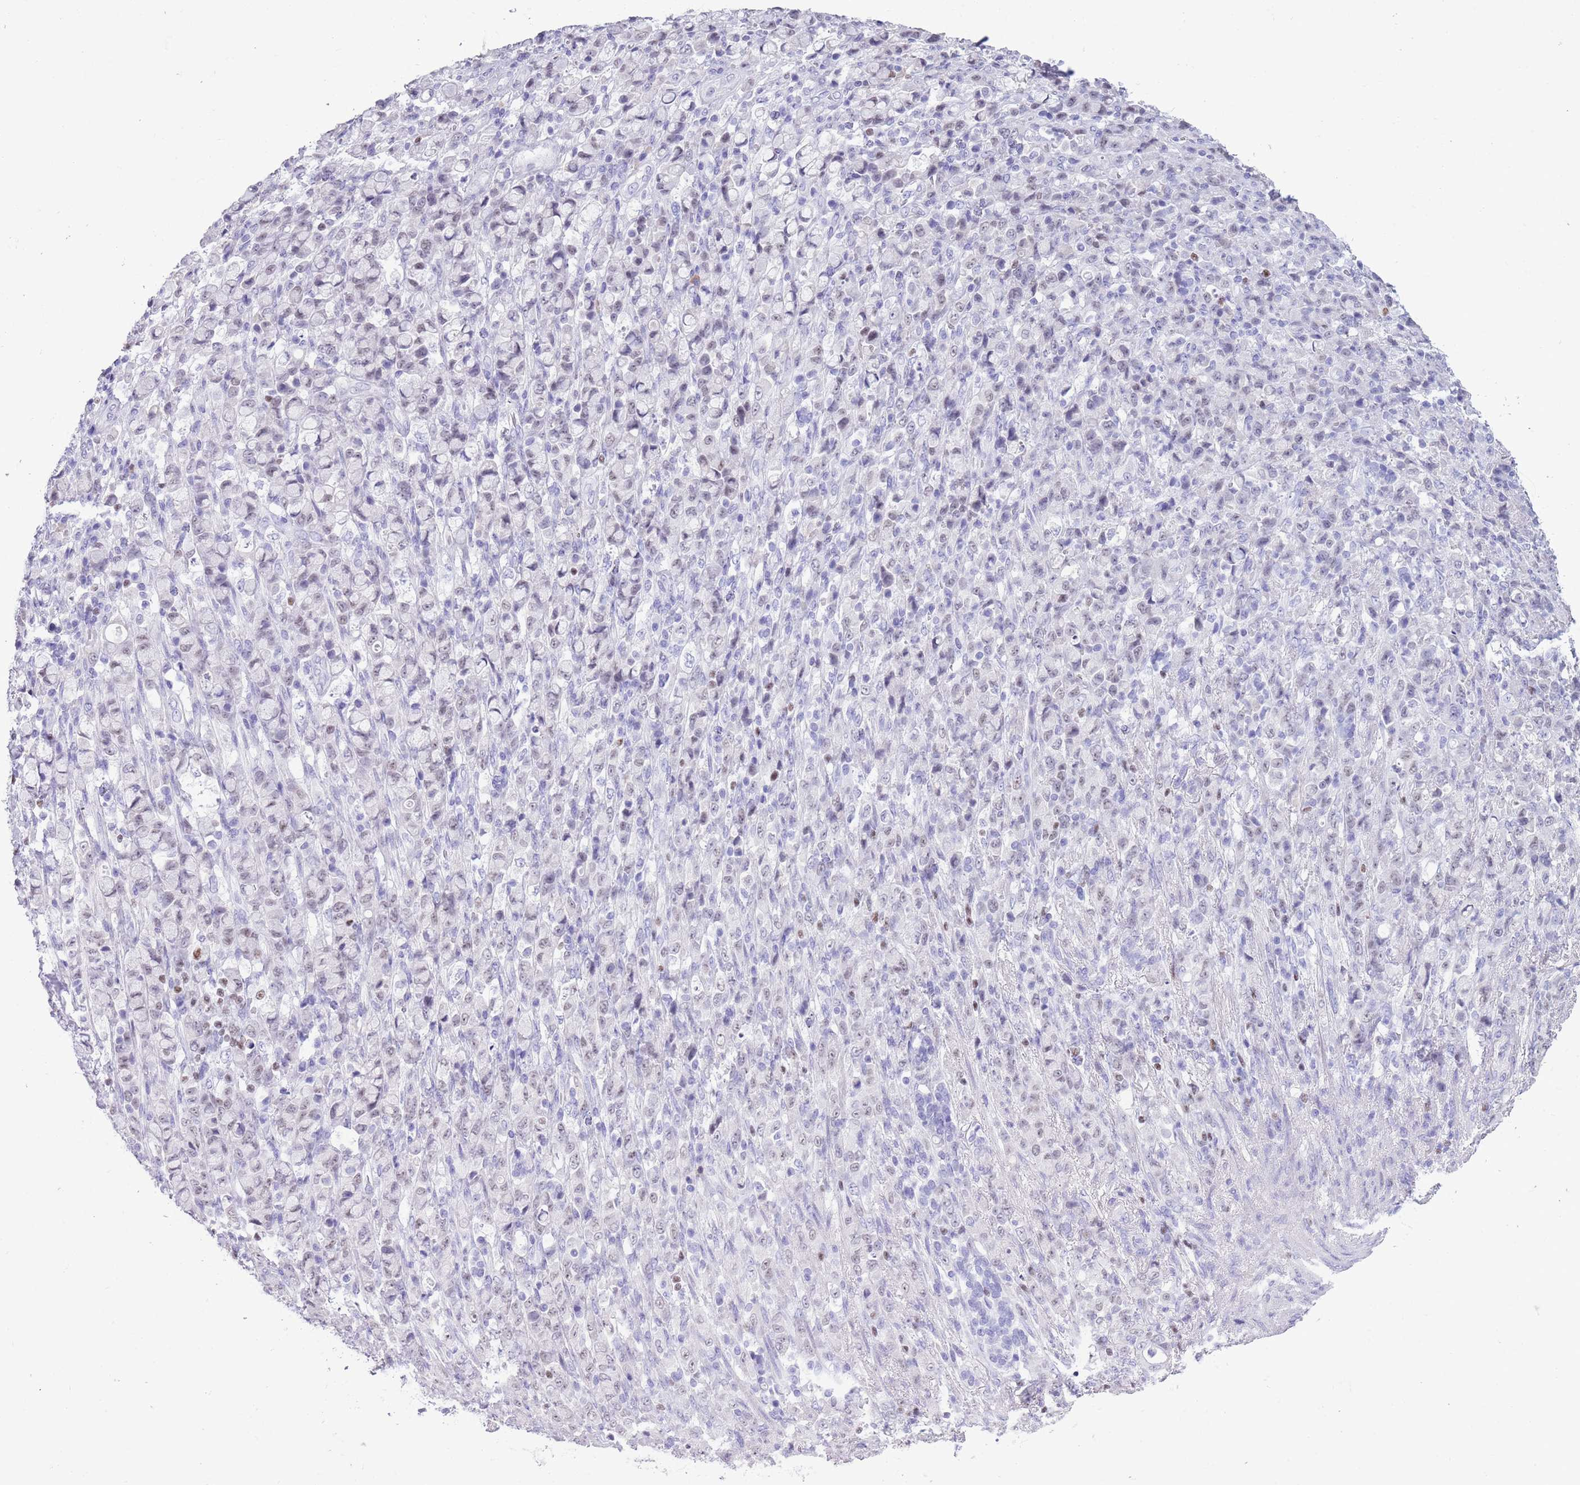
{"staining": {"intensity": "negative", "quantity": "none", "location": "none"}, "tissue": "stomach cancer", "cell_type": "Tumor cells", "image_type": "cancer", "snomed": [{"axis": "morphology", "description": "Normal tissue, NOS"}, {"axis": "morphology", "description": "Adenocarcinoma, NOS"}, {"axis": "topography", "description": "Stomach"}], "caption": "The image displays no staining of tumor cells in stomach adenocarcinoma.", "gene": "BCL11B", "patient": {"sex": "female", "age": 79}}